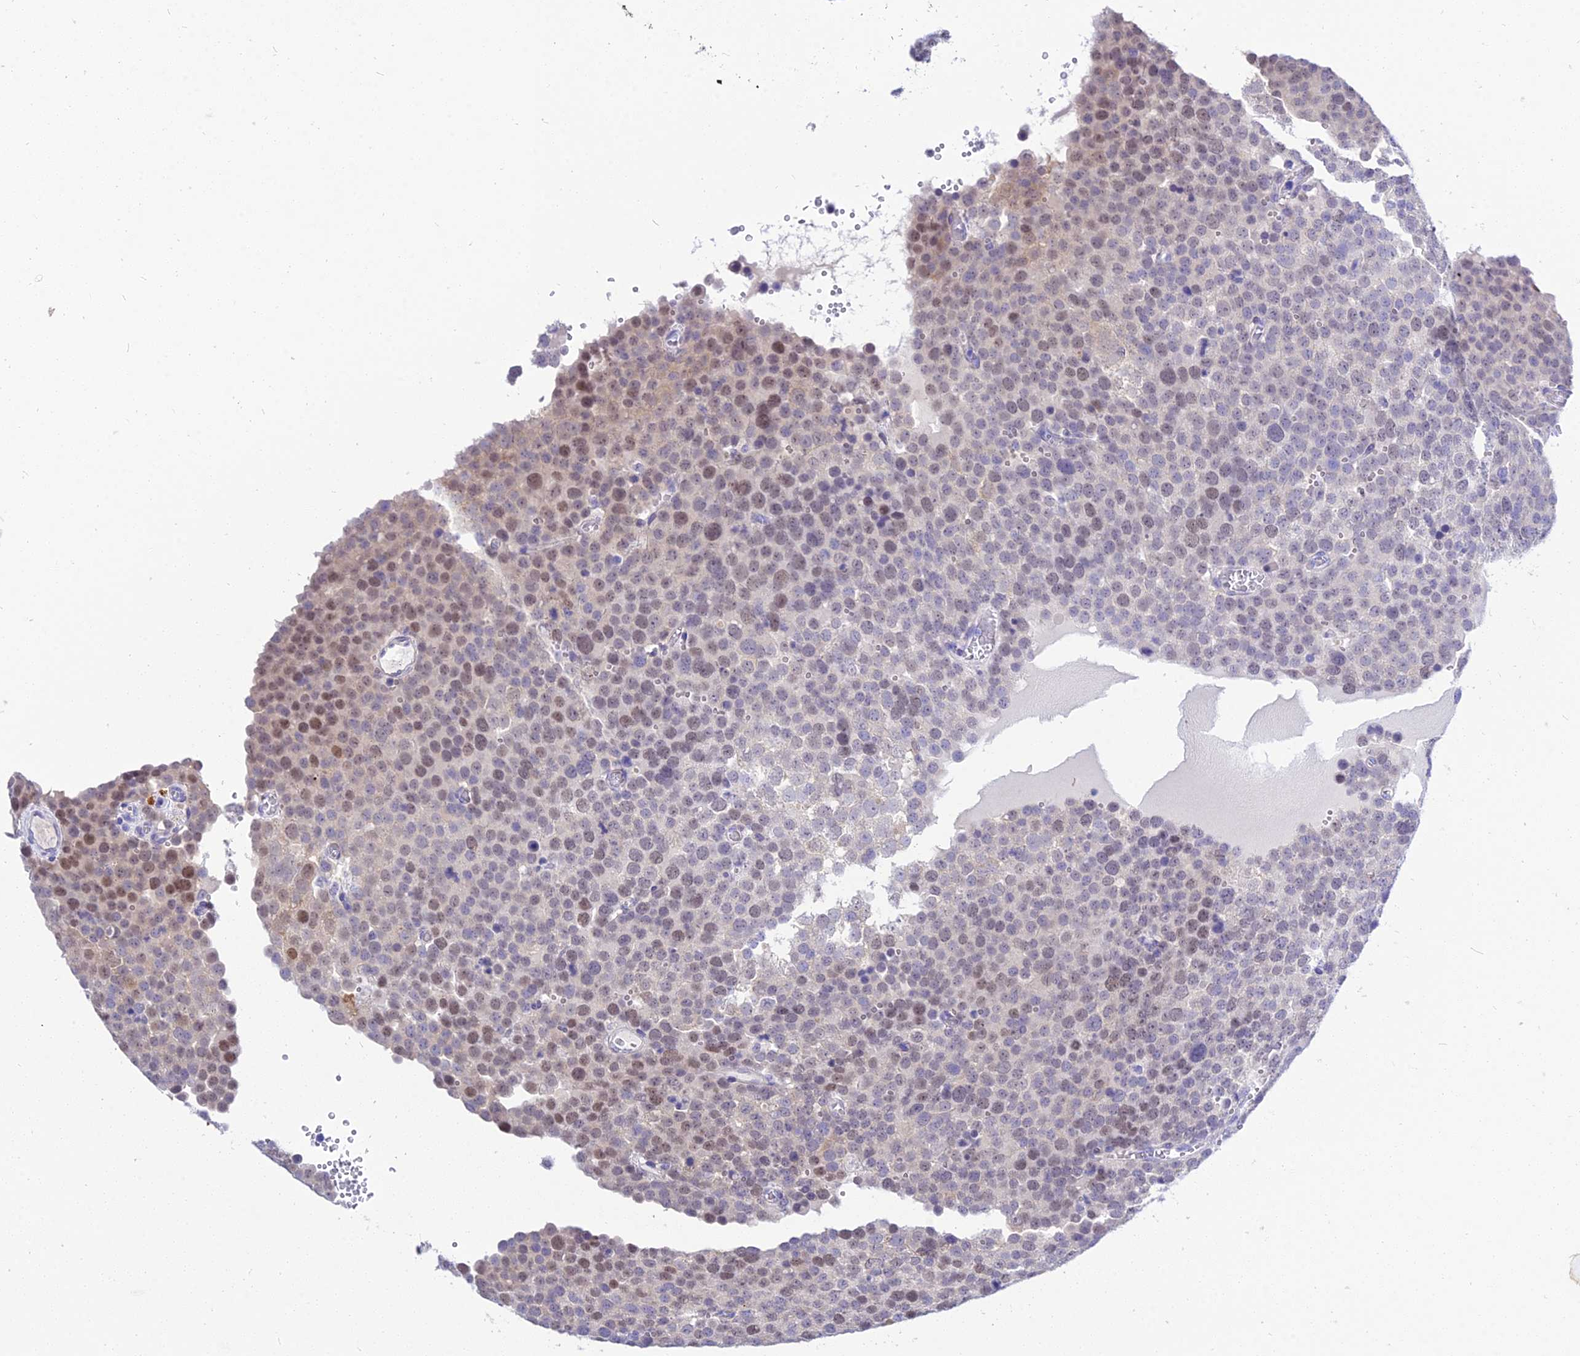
{"staining": {"intensity": "moderate", "quantity": "<25%", "location": "nuclear"}, "tissue": "testis cancer", "cell_type": "Tumor cells", "image_type": "cancer", "snomed": [{"axis": "morphology", "description": "Normal tissue, NOS"}, {"axis": "morphology", "description": "Seminoma, NOS"}, {"axis": "topography", "description": "Testis"}], "caption": "Immunohistochemistry image of neoplastic tissue: human testis cancer (seminoma) stained using IHC demonstrates low levels of moderate protein expression localized specifically in the nuclear of tumor cells, appearing as a nuclear brown color.", "gene": "DEFB107A", "patient": {"sex": "male", "age": 71}}